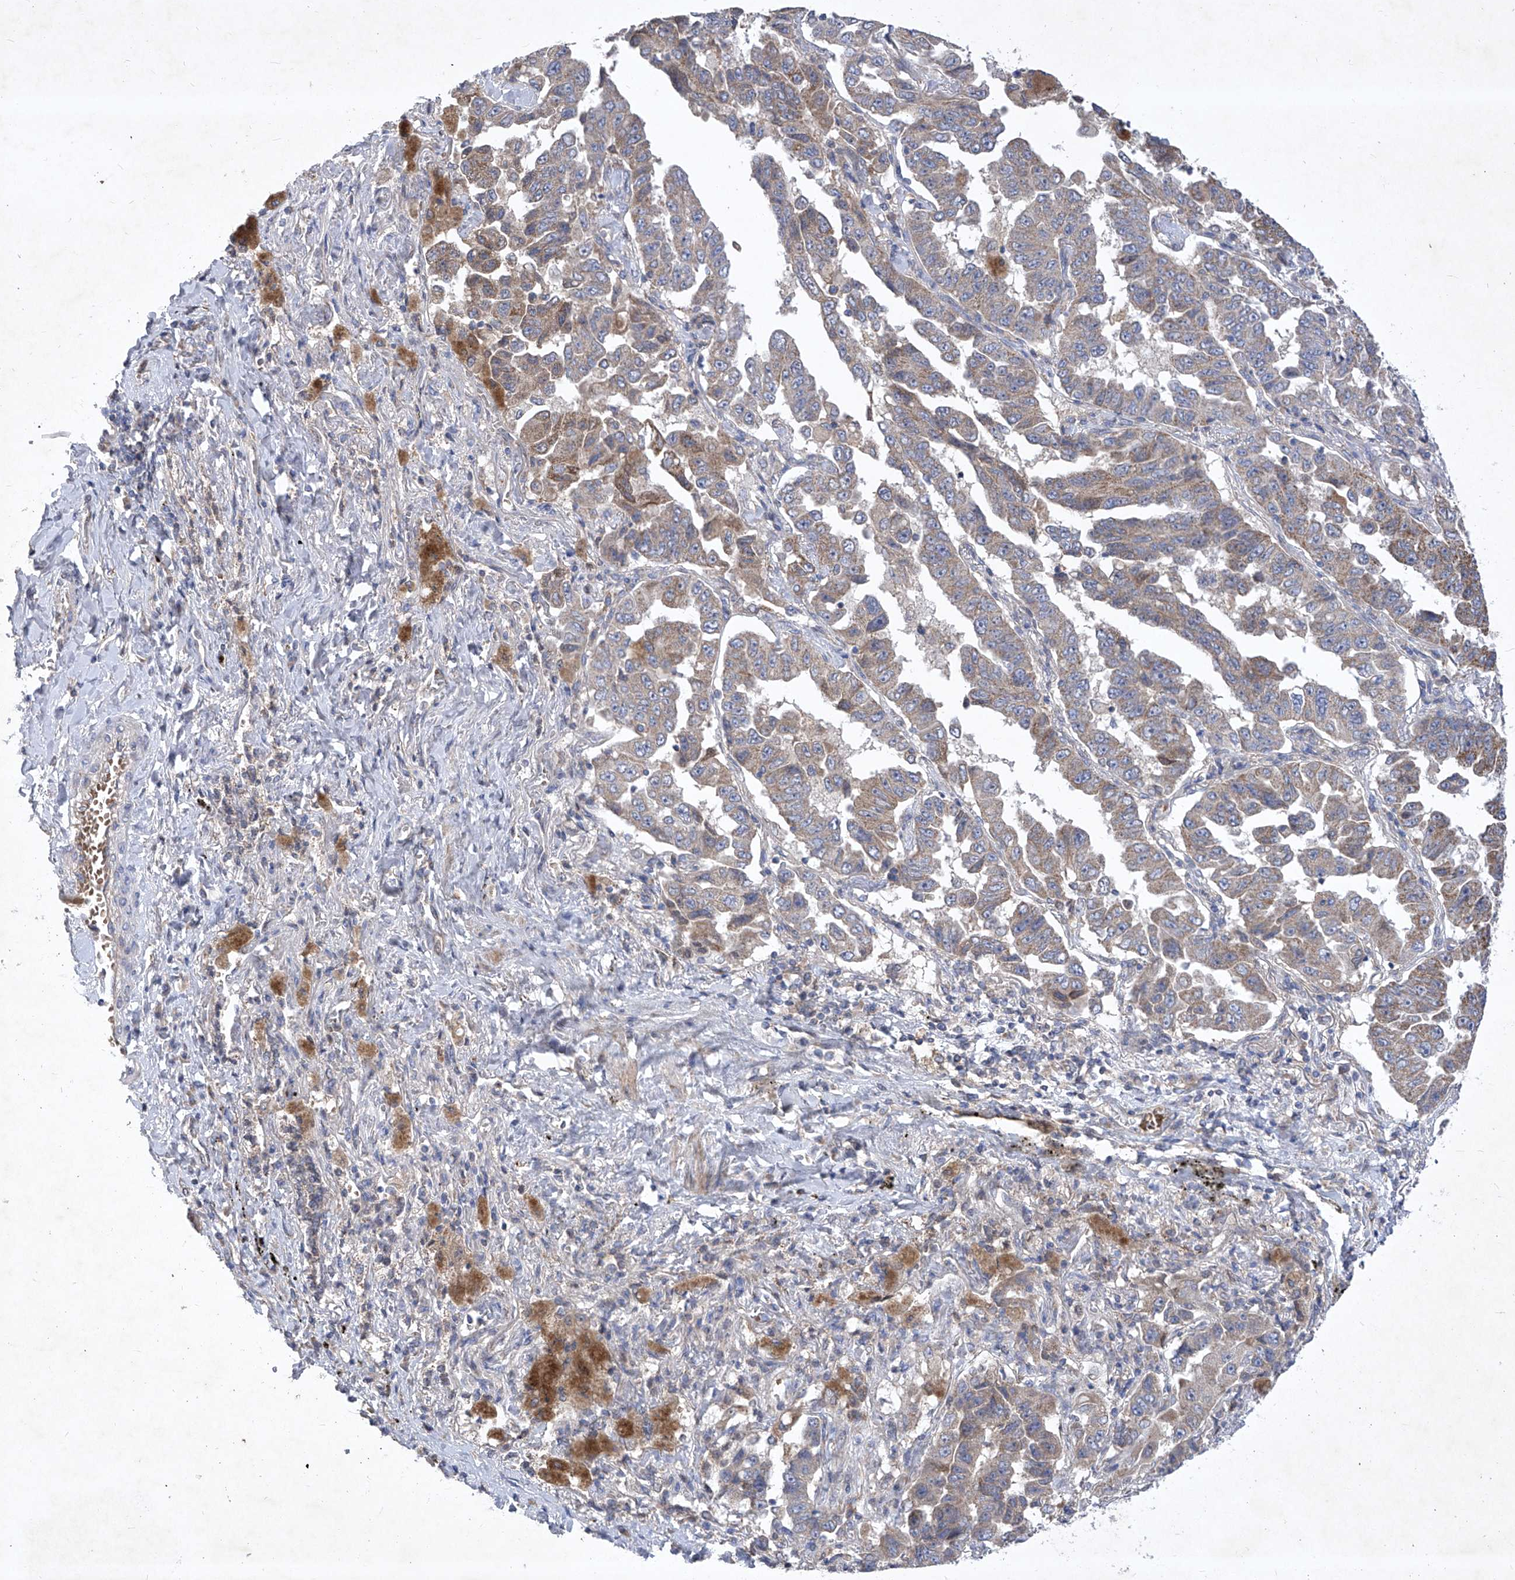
{"staining": {"intensity": "weak", "quantity": "25%-75%", "location": "cytoplasmic/membranous"}, "tissue": "lung cancer", "cell_type": "Tumor cells", "image_type": "cancer", "snomed": [{"axis": "morphology", "description": "Adenocarcinoma, NOS"}, {"axis": "topography", "description": "Lung"}], "caption": "Adenocarcinoma (lung) stained with a brown dye exhibits weak cytoplasmic/membranous positive expression in about 25%-75% of tumor cells.", "gene": "COQ3", "patient": {"sex": "female", "age": 51}}